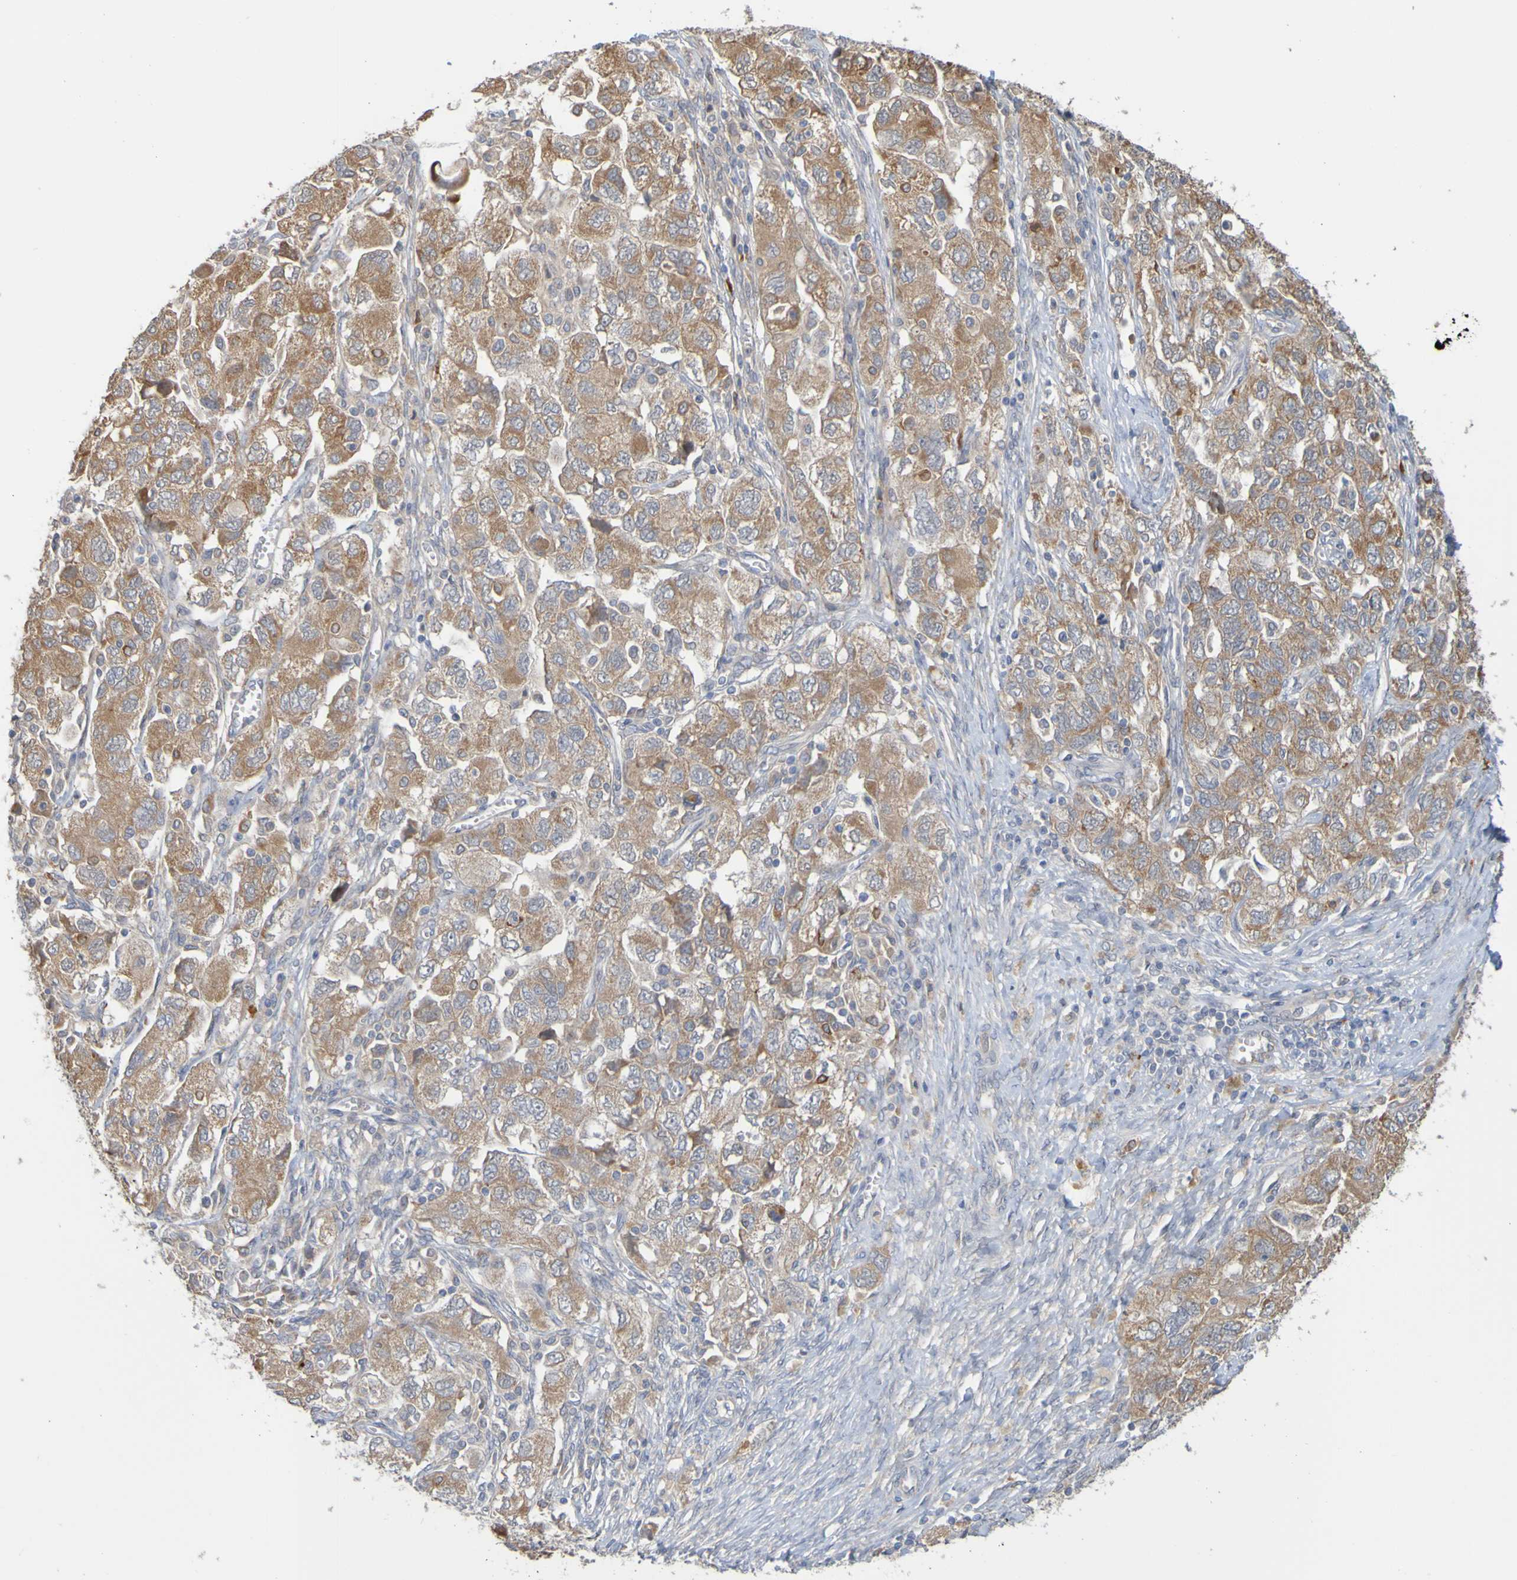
{"staining": {"intensity": "moderate", "quantity": ">75%", "location": "cytoplasmic/membranous"}, "tissue": "ovarian cancer", "cell_type": "Tumor cells", "image_type": "cancer", "snomed": [{"axis": "morphology", "description": "Carcinoma, NOS"}, {"axis": "morphology", "description": "Cystadenocarcinoma, serous, NOS"}, {"axis": "topography", "description": "Ovary"}], "caption": "DAB (3,3'-diaminobenzidine) immunohistochemical staining of serous cystadenocarcinoma (ovarian) demonstrates moderate cytoplasmic/membranous protein expression in approximately >75% of tumor cells.", "gene": "NAV2", "patient": {"sex": "female", "age": 69}}